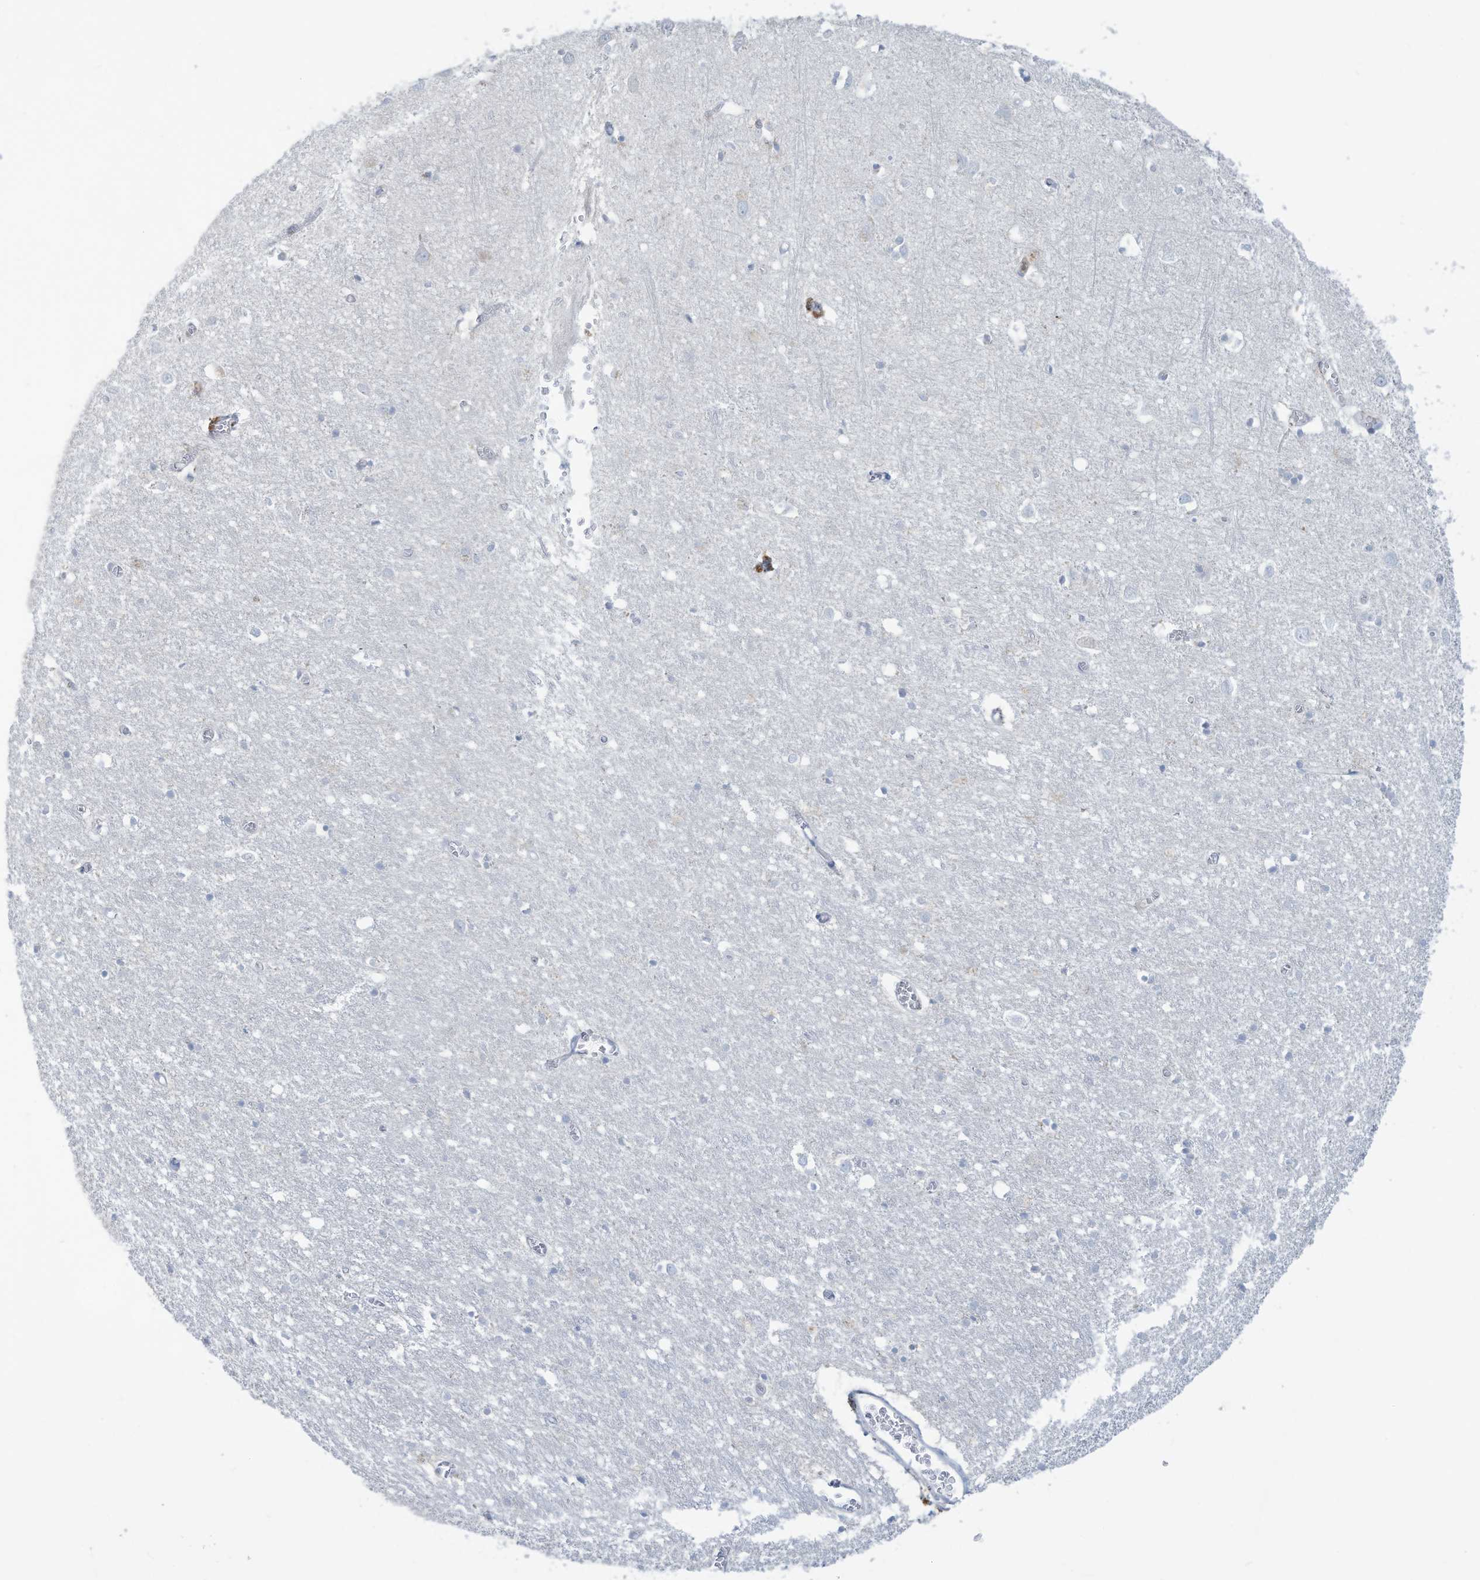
{"staining": {"intensity": "negative", "quantity": "none", "location": "none"}, "tissue": "cerebral cortex", "cell_type": "Endothelial cells", "image_type": "normal", "snomed": [{"axis": "morphology", "description": "Normal tissue, NOS"}, {"axis": "topography", "description": "Cerebral cortex"}], "caption": "Endothelial cells show no significant expression in benign cerebral cortex.", "gene": "NOTO", "patient": {"sex": "female", "age": 64}}